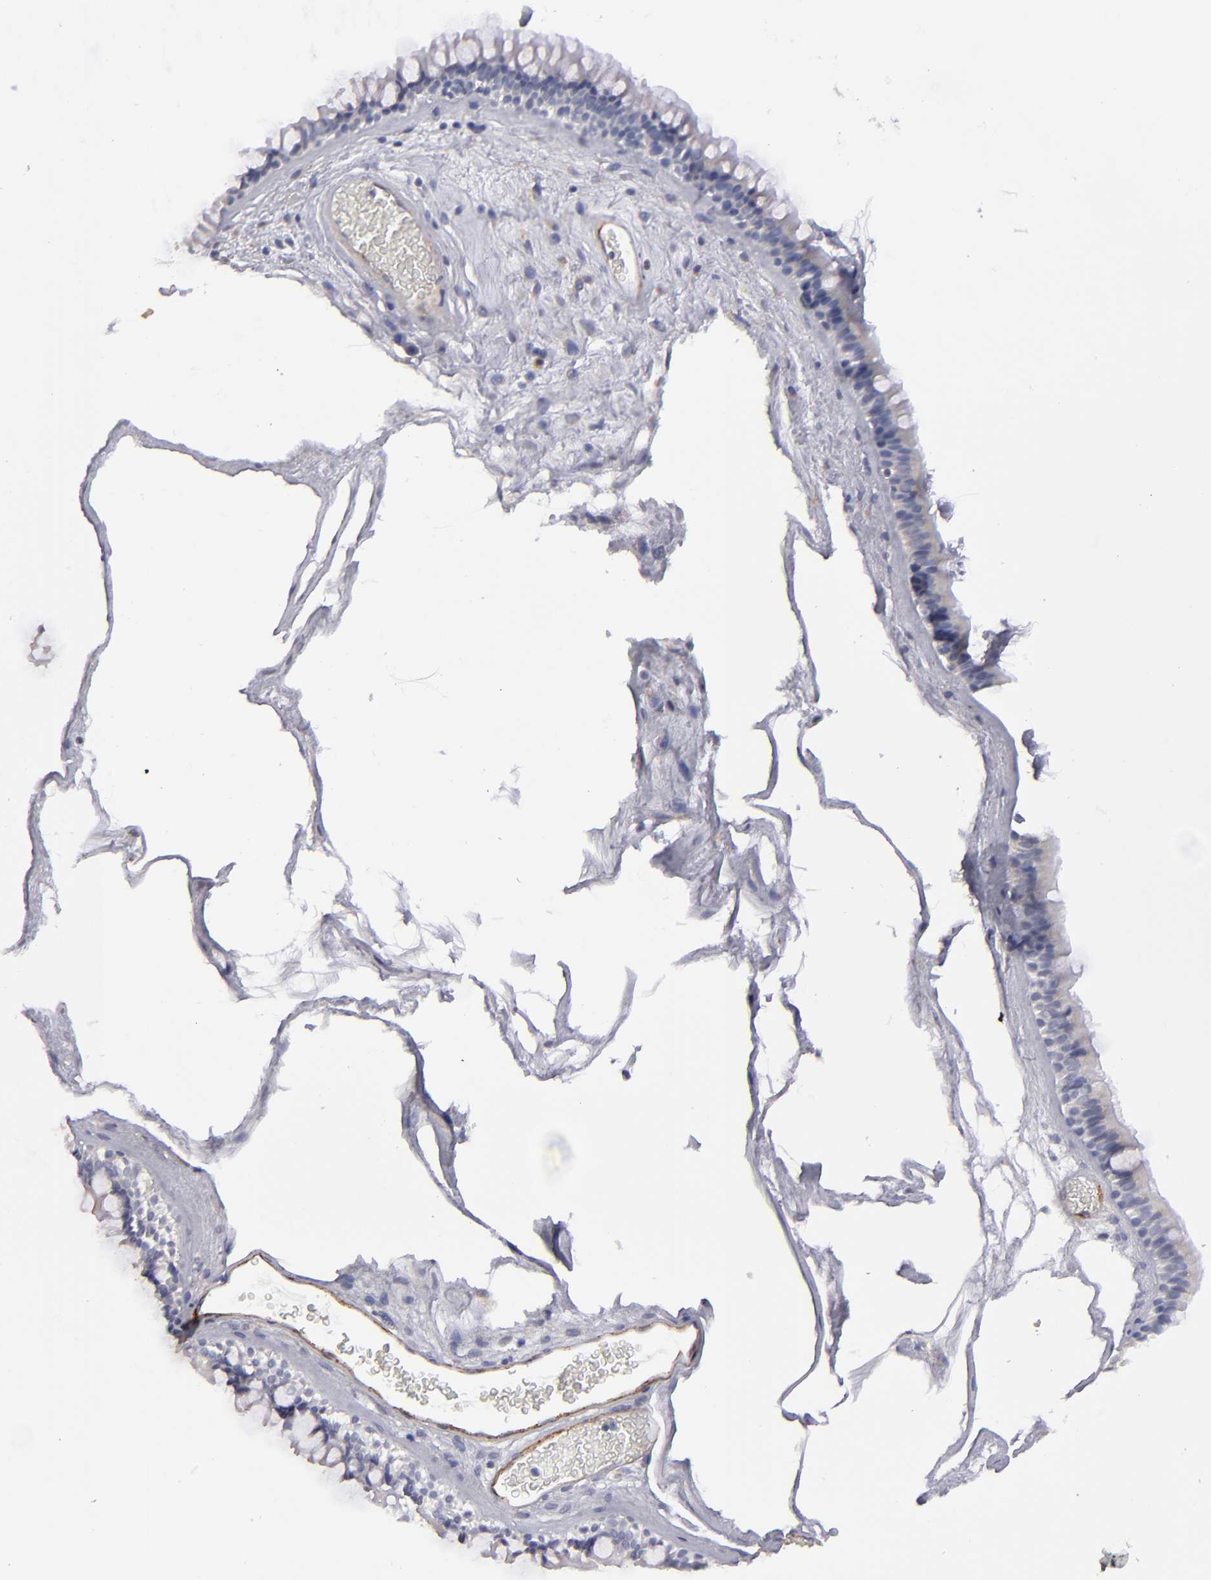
{"staining": {"intensity": "weak", "quantity": "<25%", "location": "cytoplasmic/membranous"}, "tissue": "nasopharynx", "cell_type": "Respiratory epithelial cells", "image_type": "normal", "snomed": [{"axis": "morphology", "description": "Normal tissue, NOS"}, {"axis": "morphology", "description": "Inflammation, NOS"}, {"axis": "topography", "description": "Nasopharynx"}], "caption": "This is a histopathology image of immunohistochemistry (IHC) staining of normal nasopharynx, which shows no positivity in respiratory epithelial cells.", "gene": "ZNF175", "patient": {"sex": "male", "age": 48}}